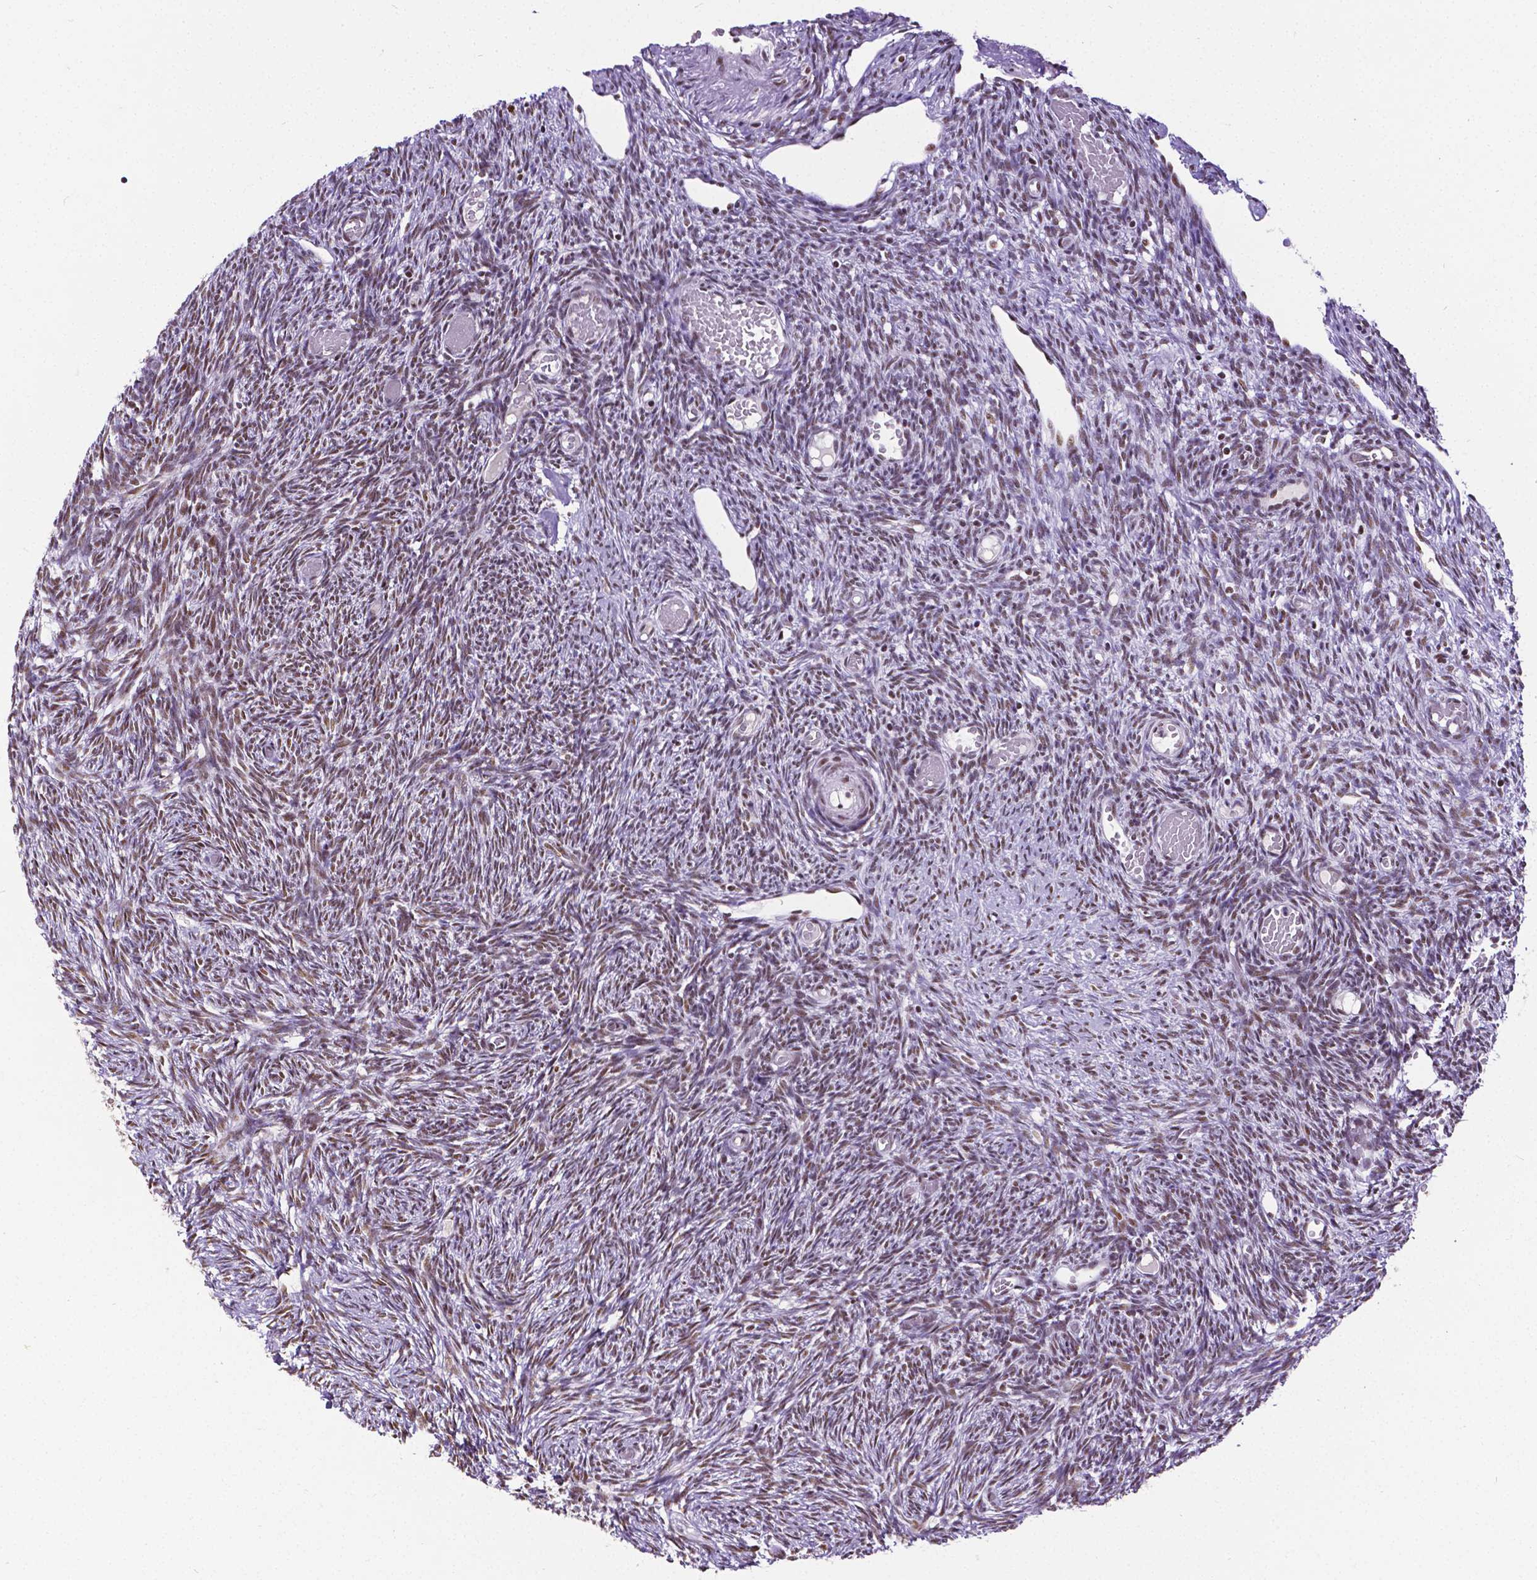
{"staining": {"intensity": "strong", "quantity": ">75%", "location": "nuclear"}, "tissue": "ovary", "cell_type": "Follicle cells", "image_type": "normal", "snomed": [{"axis": "morphology", "description": "Normal tissue, NOS"}, {"axis": "topography", "description": "Ovary"}], "caption": "Immunohistochemistry of benign ovary shows high levels of strong nuclear staining in approximately >75% of follicle cells.", "gene": "REST", "patient": {"sex": "female", "age": 39}}